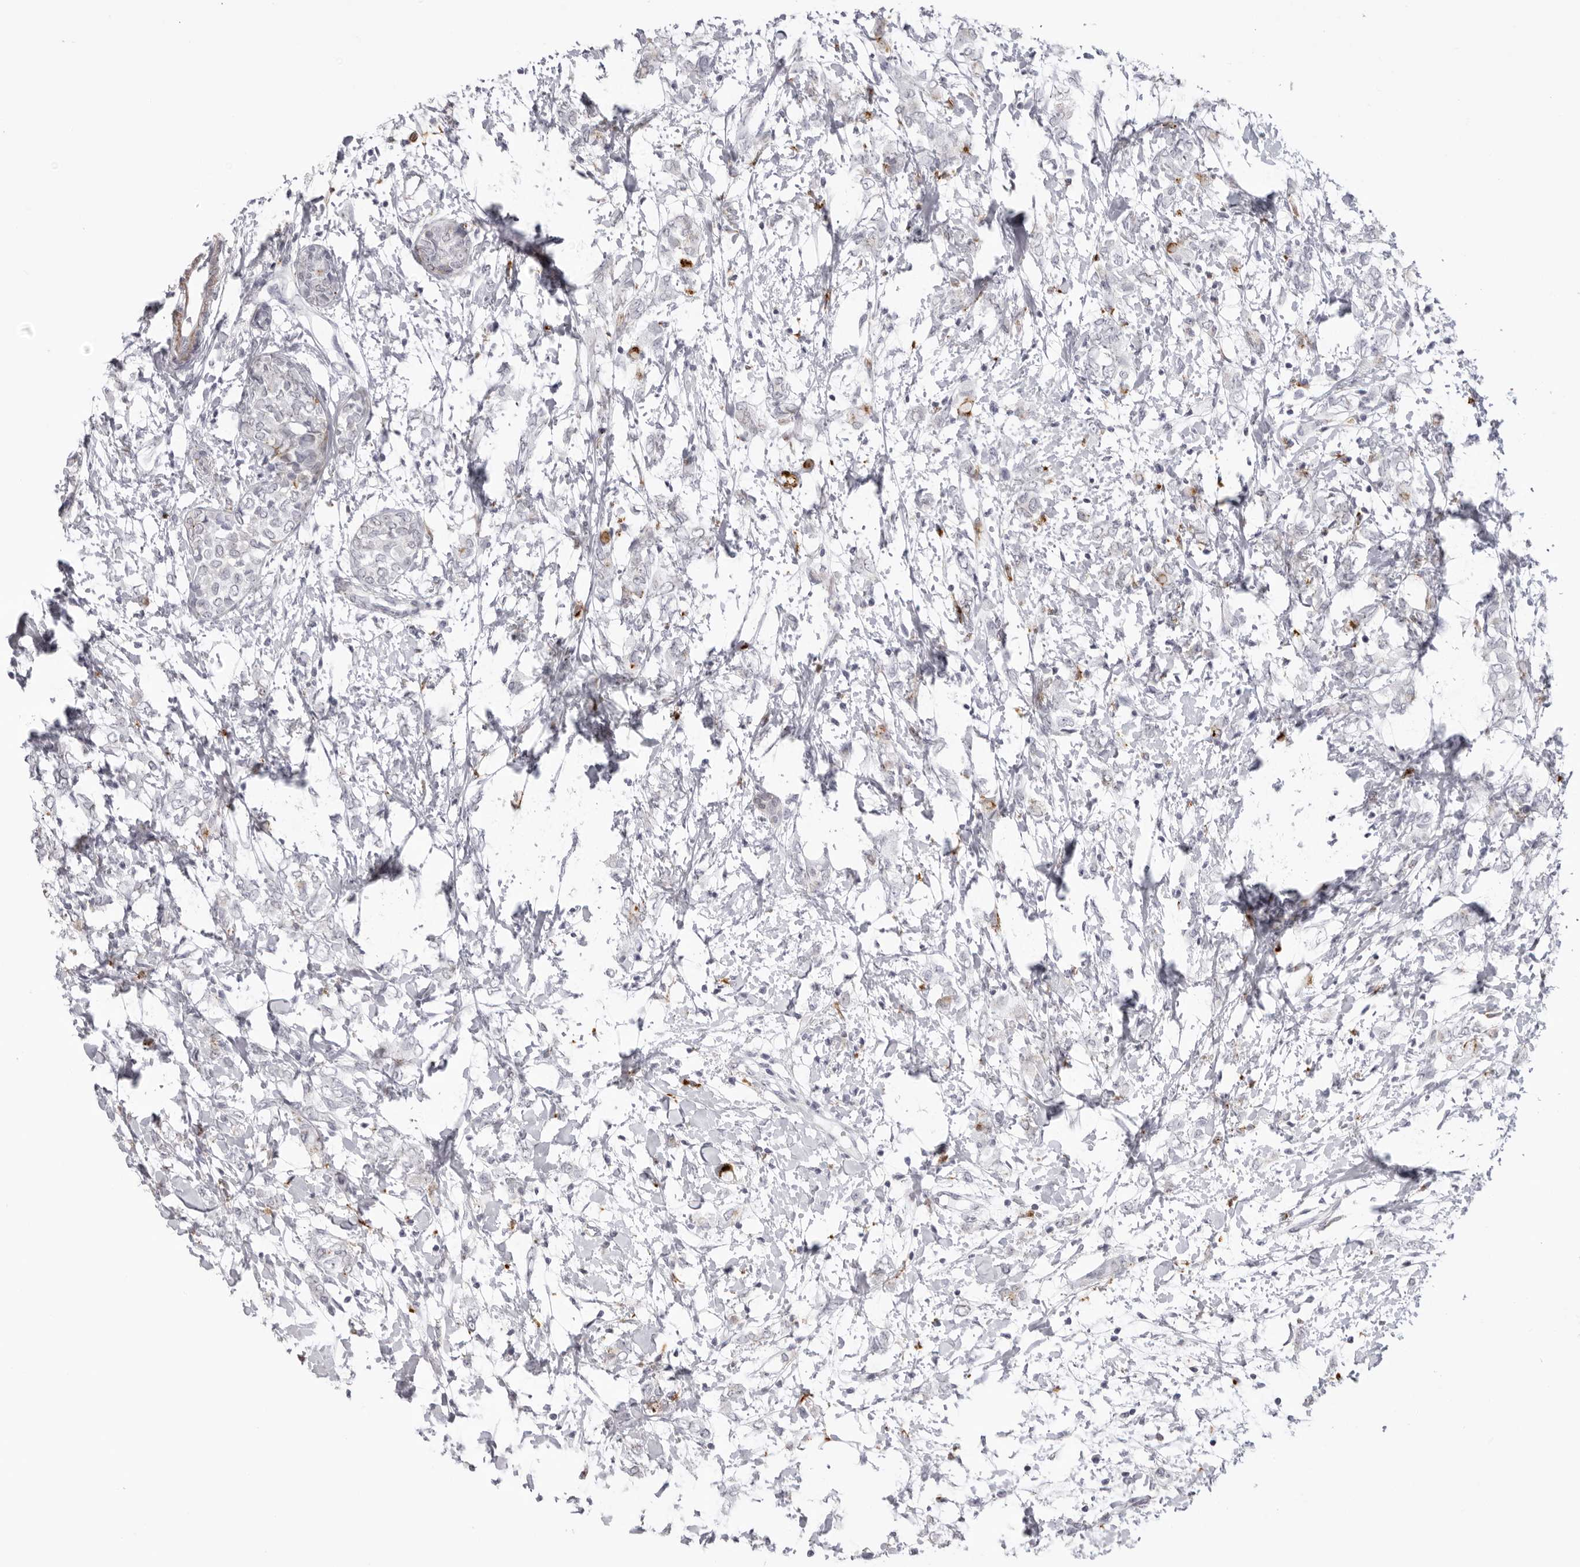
{"staining": {"intensity": "negative", "quantity": "none", "location": "none"}, "tissue": "breast cancer", "cell_type": "Tumor cells", "image_type": "cancer", "snomed": [{"axis": "morphology", "description": "Normal tissue, NOS"}, {"axis": "morphology", "description": "Lobular carcinoma"}, {"axis": "topography", "description": "Breast"}], "caption": "High magnification brightfield microscopy of breast cancer stained with DAB (brown) and counterstained with hematoxylin (blue): tumor cells show no significant expression.", "gene": "IL25", "patient": {"sex": "female", "age": 47}}